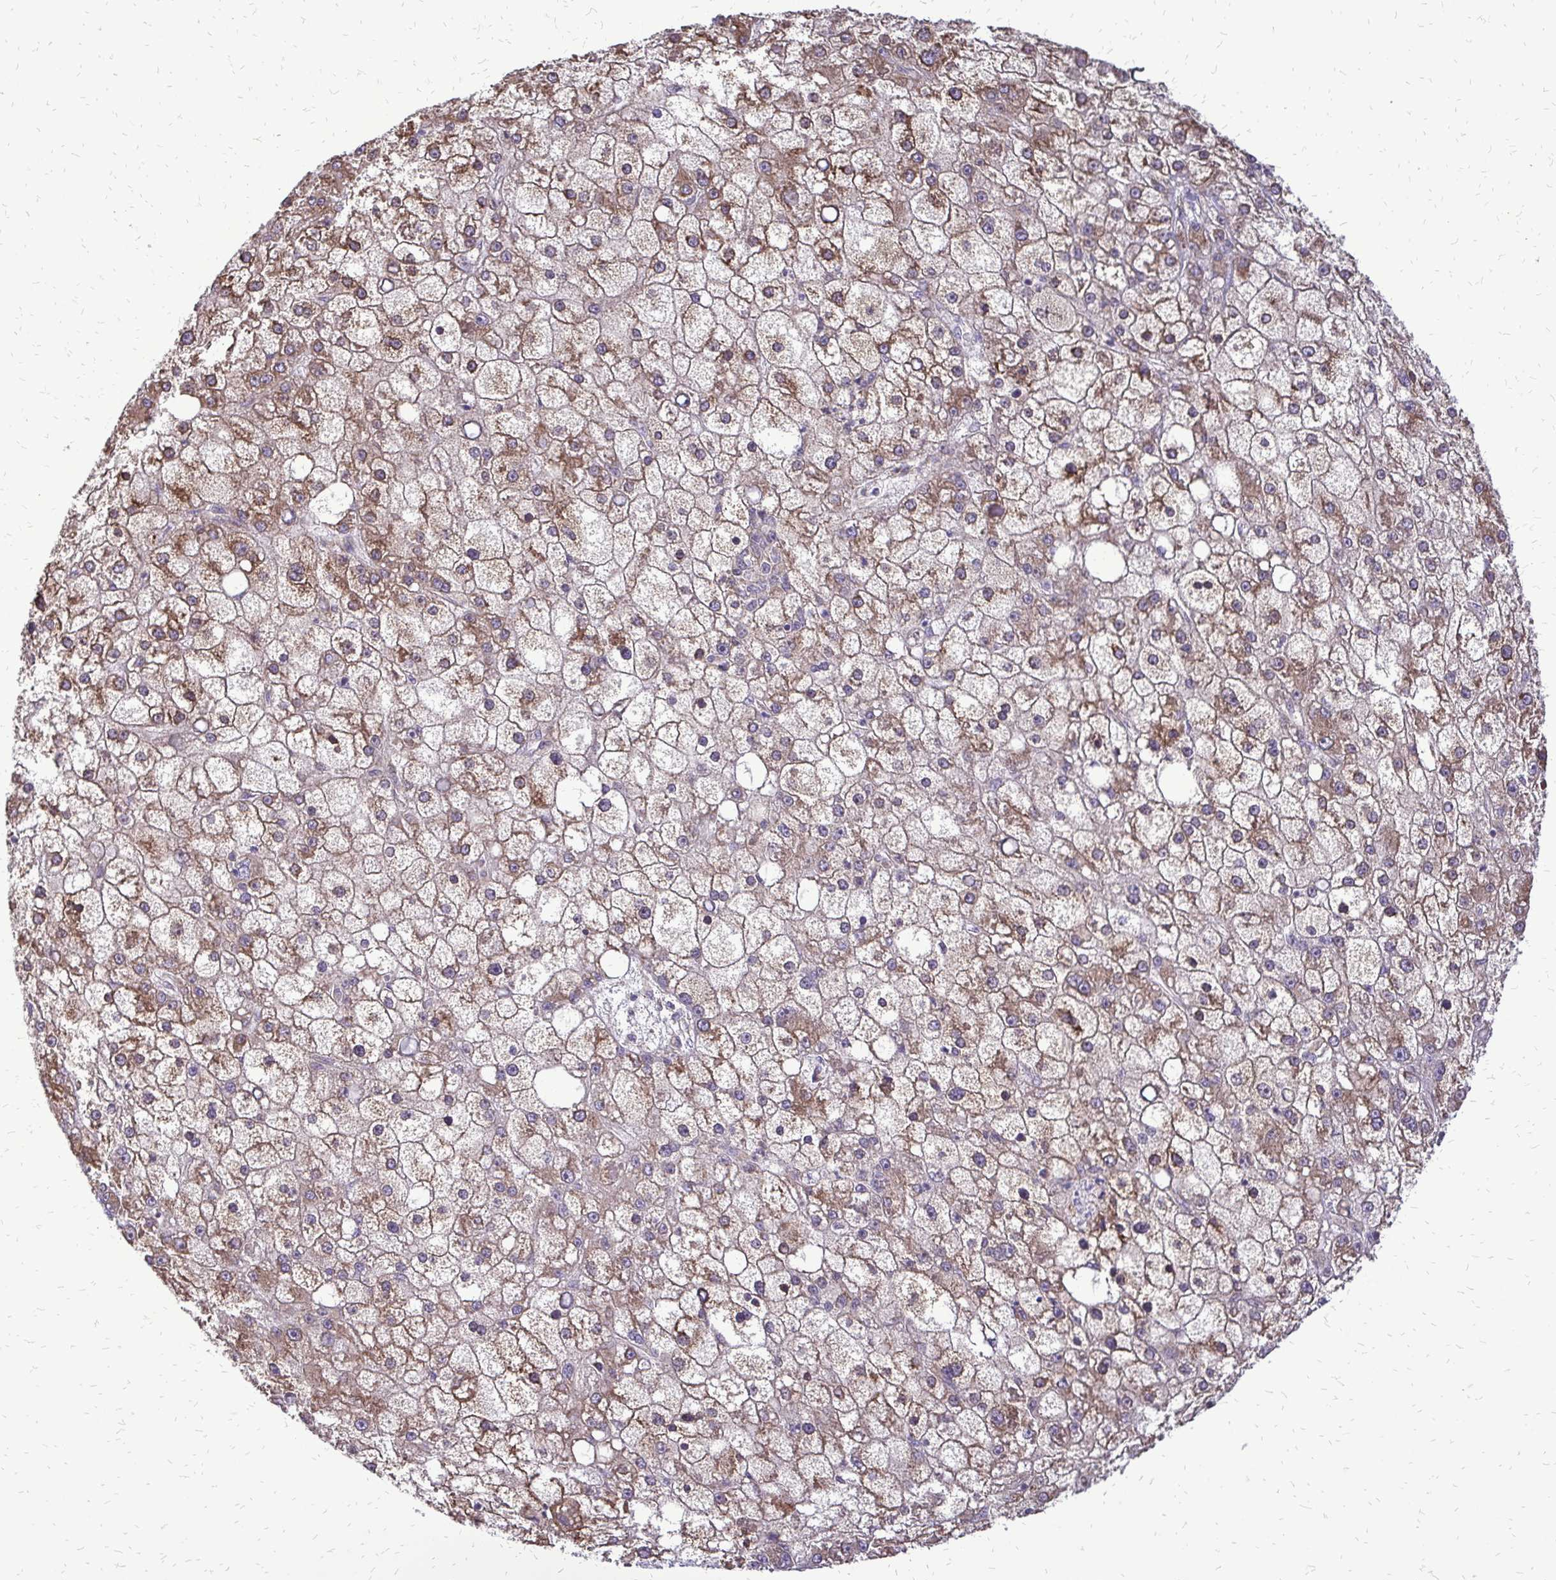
{"staining": {"intensity": "moderate", "quantity": "25%-75%", "location": "cytoplasmic/membranous"}, "tissue": "liver cancer", "cell_type": "Tumor cells", "image_type": "cancer", "snomed": [{"axis": "morphology", "description": "Carcinoma, Hepatocellular, NOS"}, {"axis": "topography", "description": "Liver"}], "caption": "Immunohistochemical staining of human liver cancer shows moderate cytoplasmic/membranous protein staining in about 25%-75% of tumor cells.", "gene": "RPS3", "patient": {"sex": "male", "age": 67}}